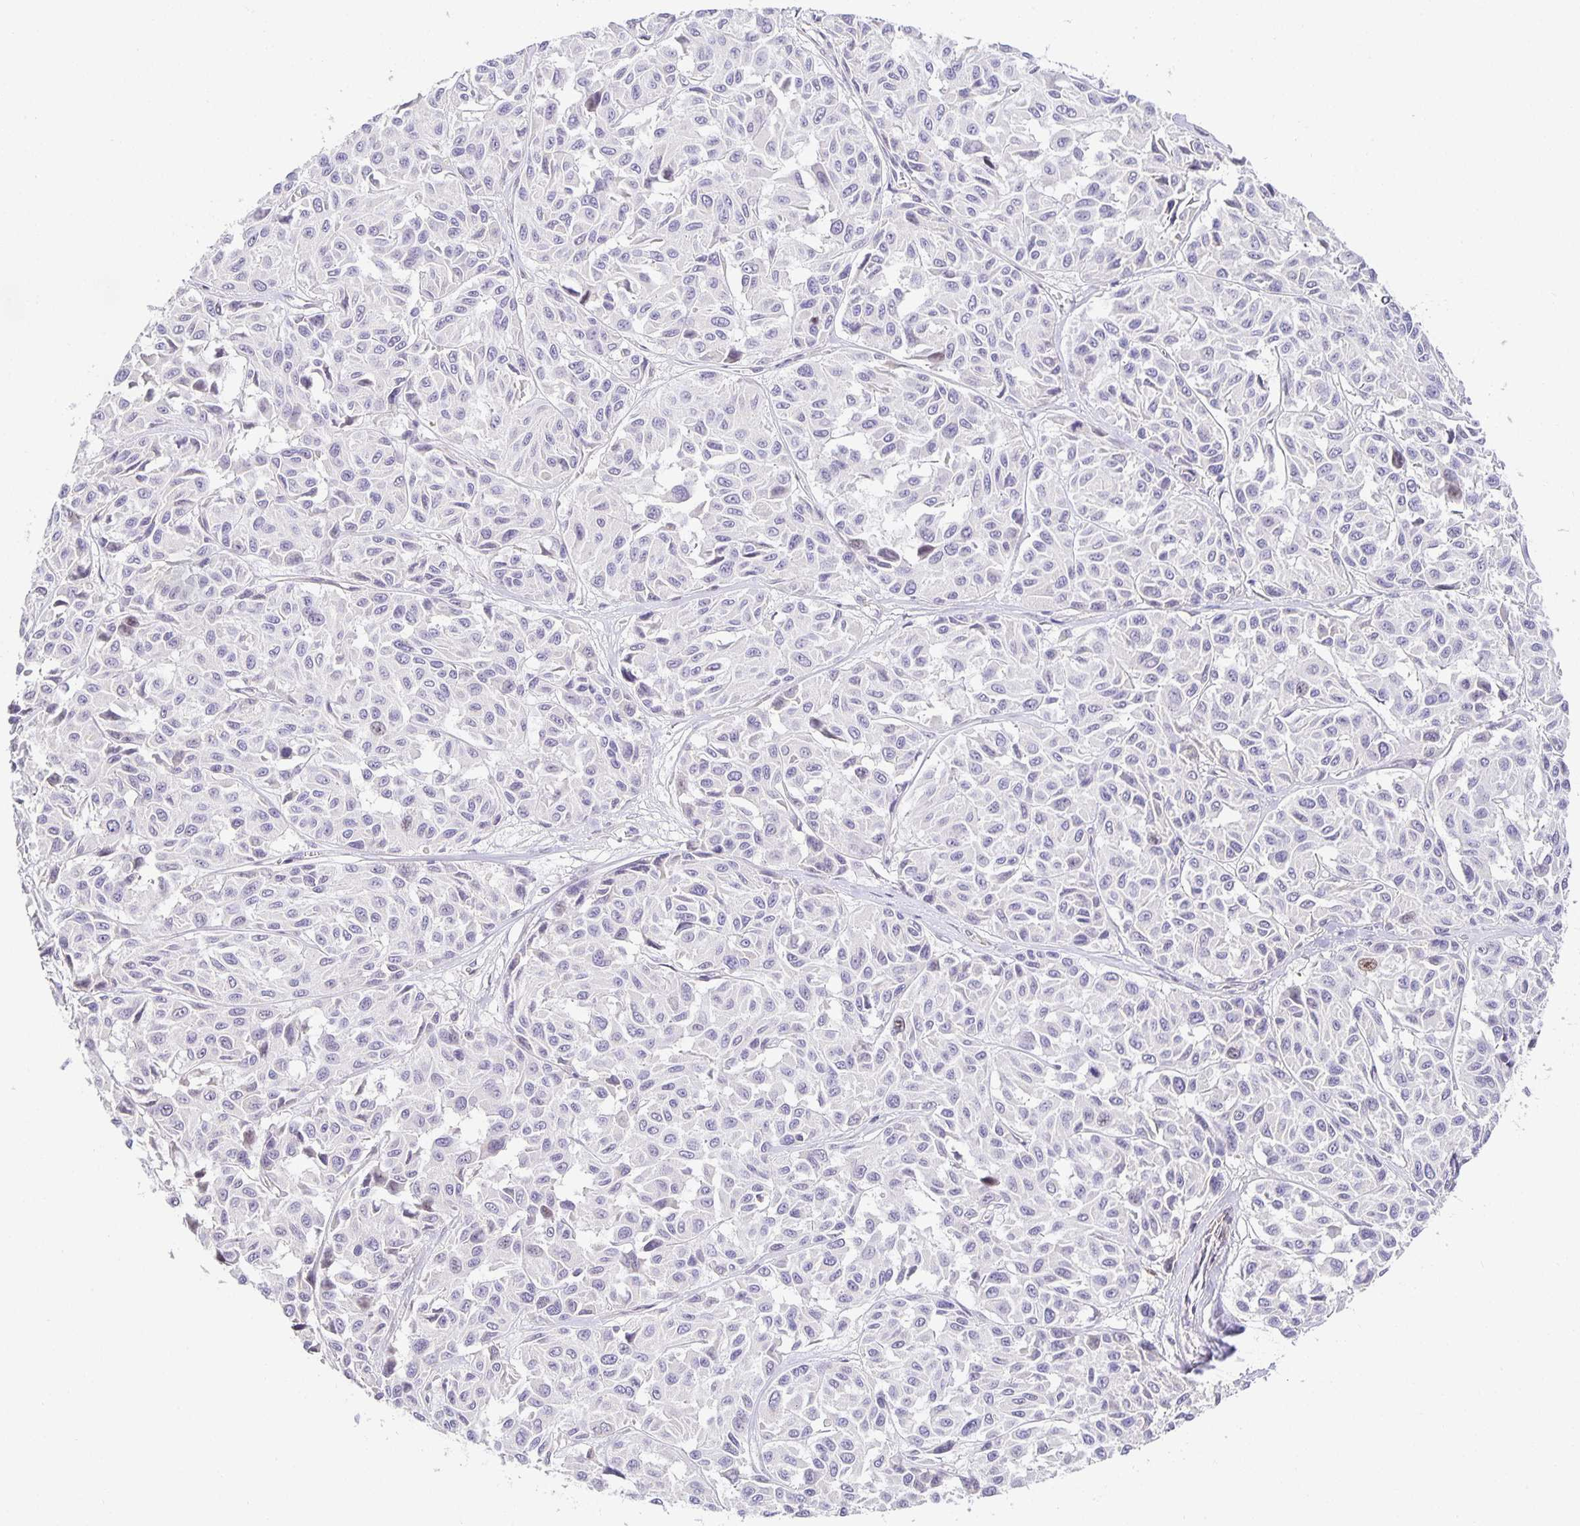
{"staining": {"intensity": "negative", "quantity": "none", "location": "none"}, "tissue": "melanoma", "cell_type": "Tumor cells", "image_type": "cancer", "snomed": [{"axis": "morphology", "description": "Malignant melanoma, NOS"}, {"axis": "topography", "description": "Skin"}], "caption": "Image shows no significant protein expression in tumor cells of malignant melanoma.", "gene": "TJP3", "patient": {"sex": "female", "age": 66}}